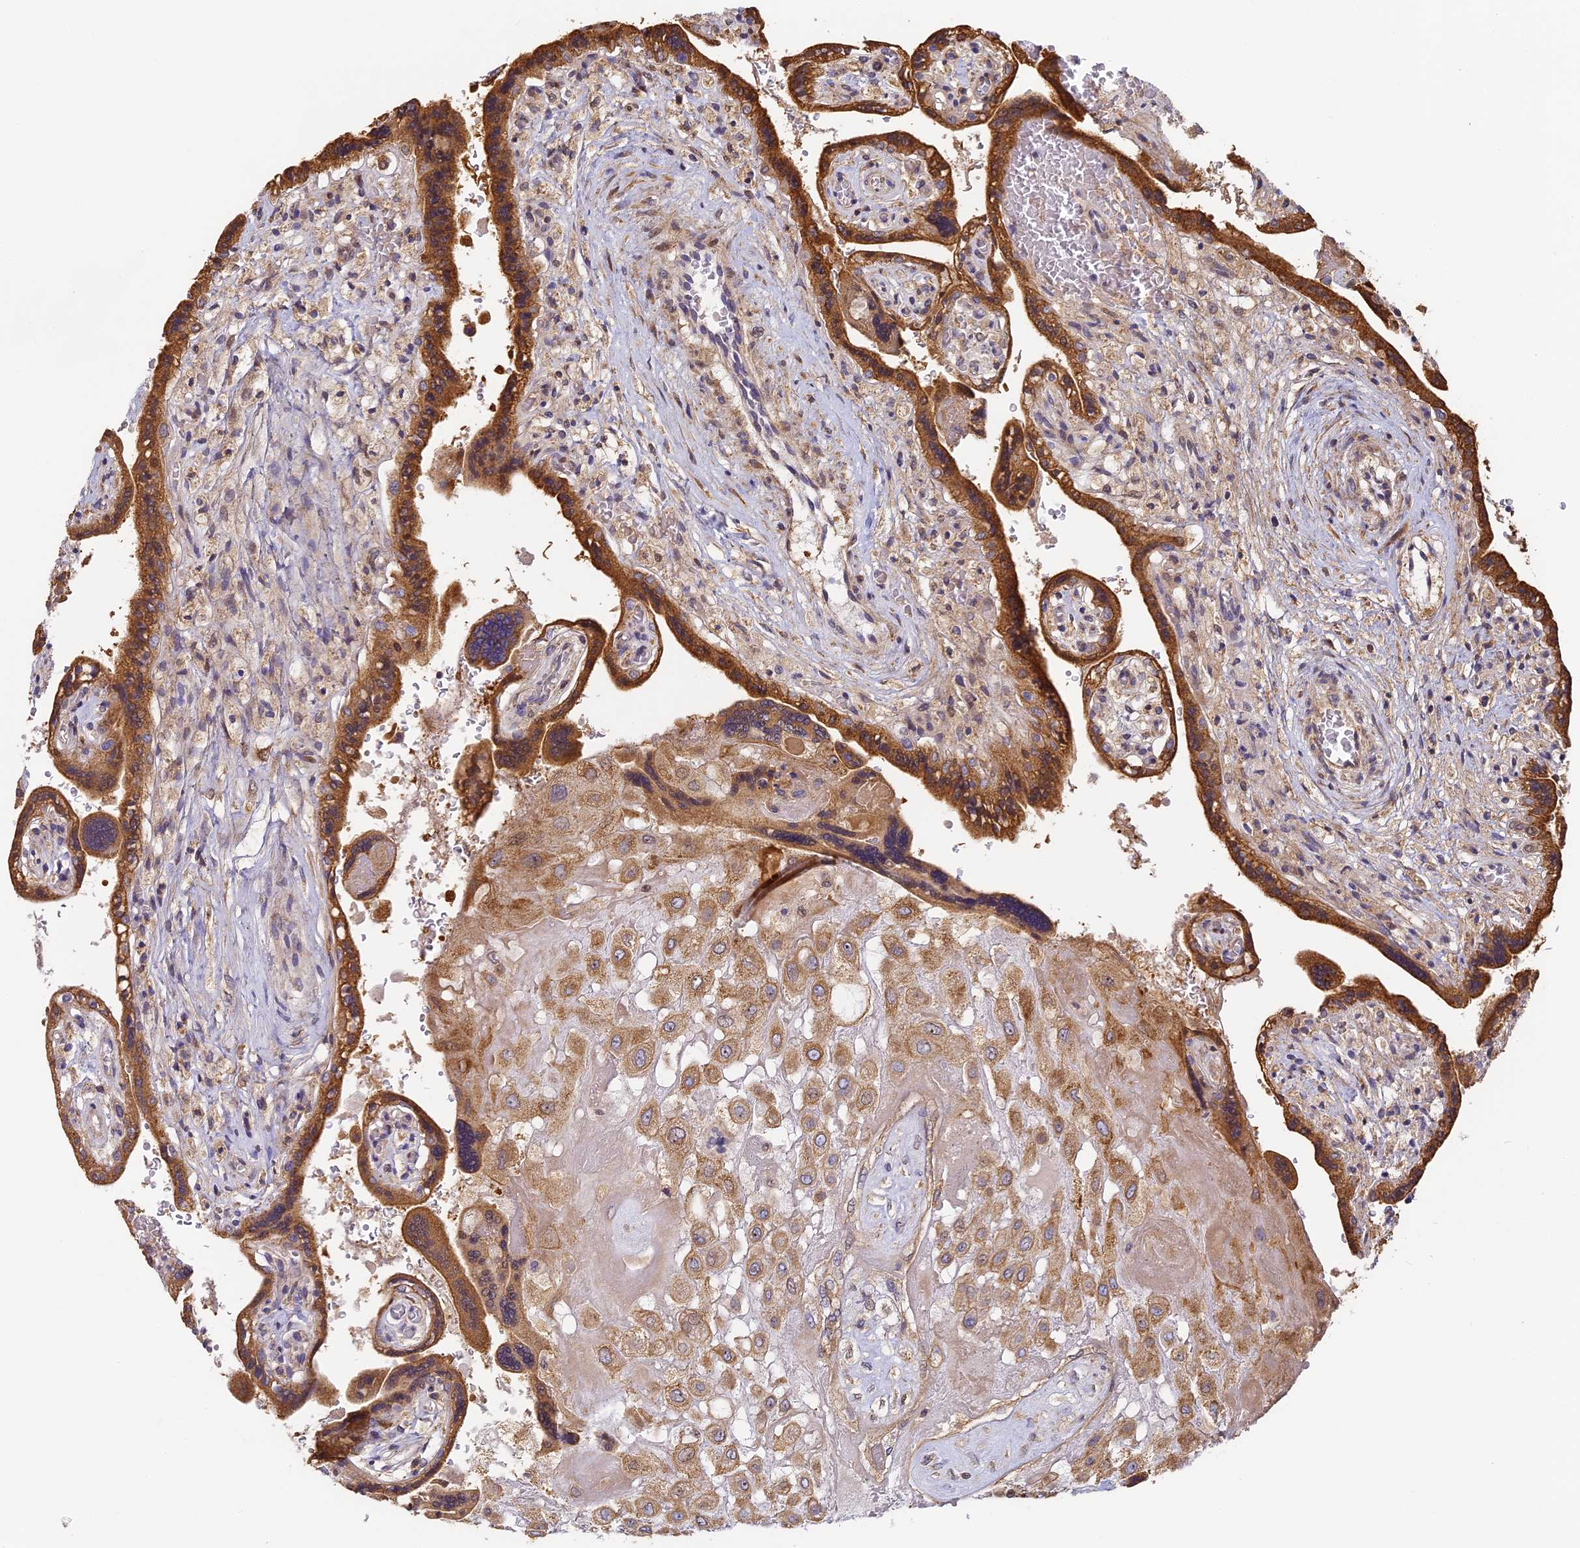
{"staining": {"intensity": "moderate", "quantity": ">75%", "location": "cytoplasmic/membranous"}, "tissue": "placenta", "cell_type": "Decidual cells", "image_type": "normal", "snomed": [{"axis": "morphology", "description": "Normal tissue, NOS"}, {"axis": "topography", "description": "Placenta"}], "caption": "A high-resolution photomicrograph shows IHC staining of benign placenta, which displays moderate cytoplasmic/membranous expression in approximately >75% of decidual cells. (Brightfield microscopy of DAB IHC at high magnification).", "gene": "ENSG00000268870", "patient": {"sex": "female", "age": 37}}